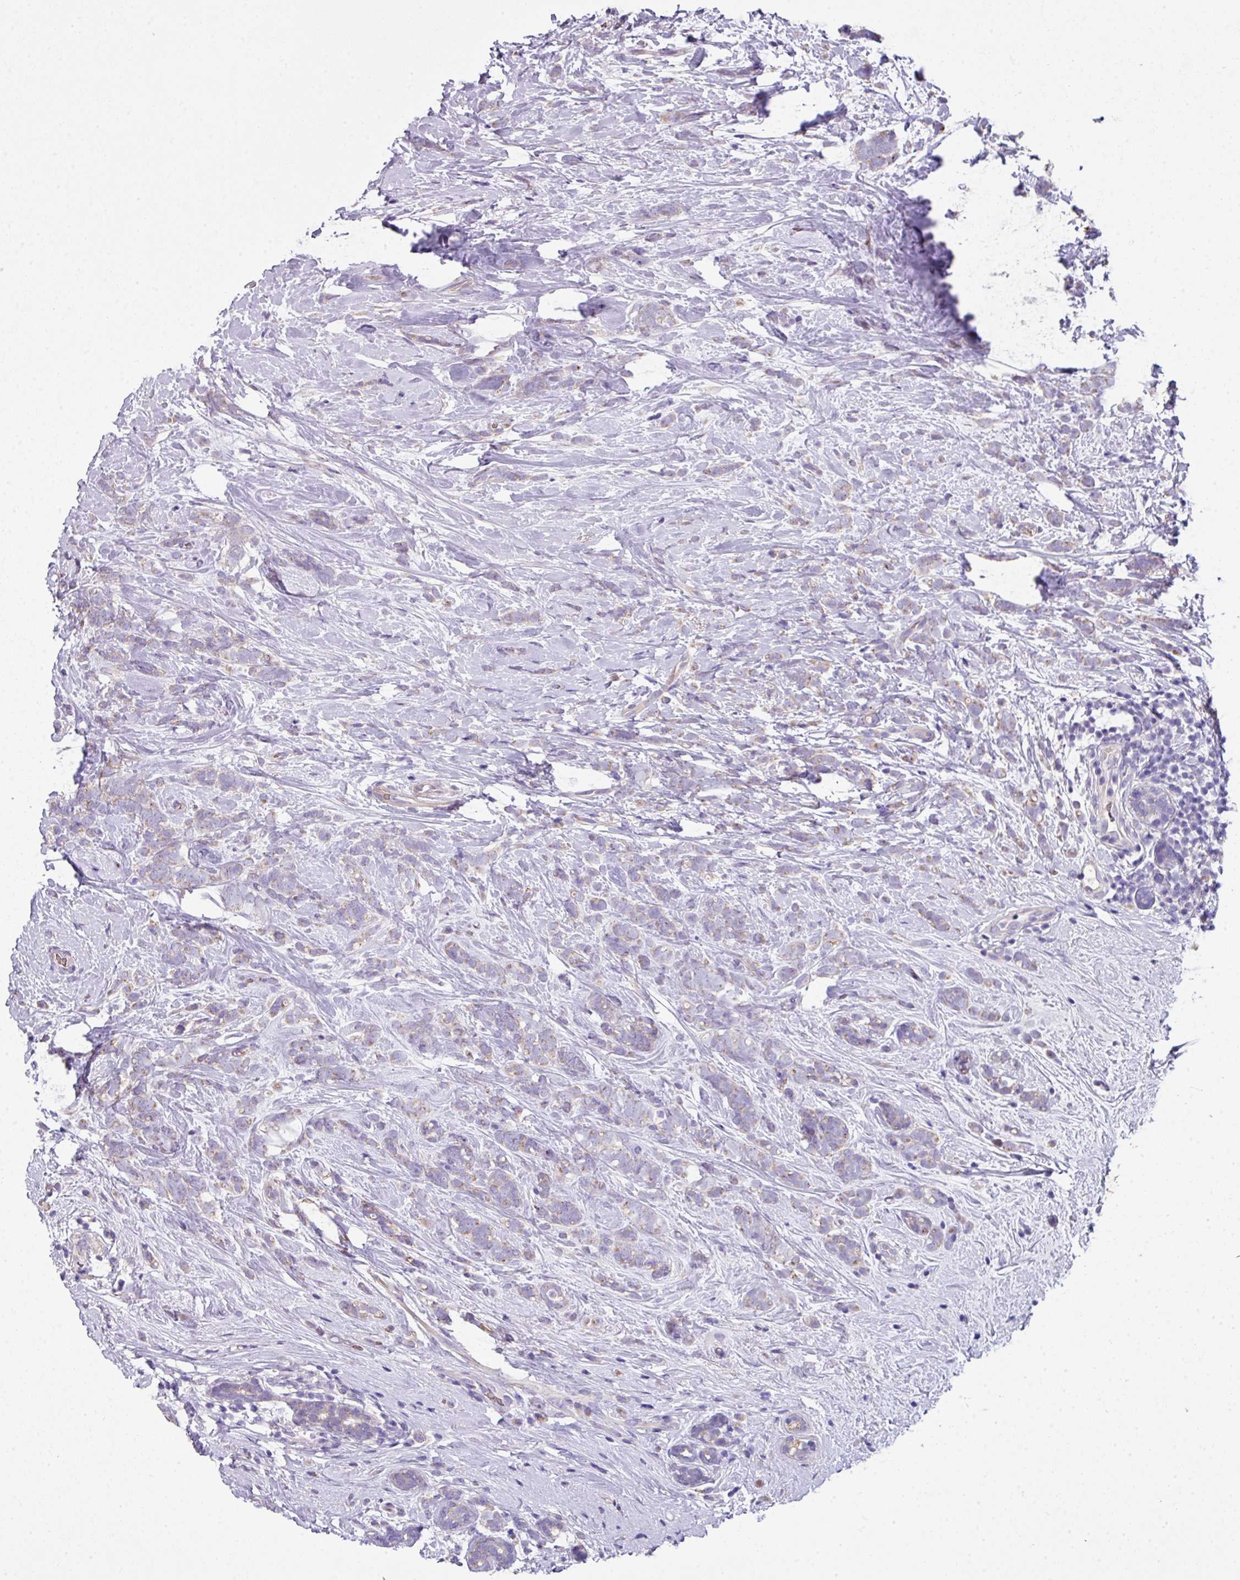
{"staining": {"intensity": "negative", "quantity": "none", "location": "none"}, "tissue": "breast cancer", "cell_type": "Tumor cells", "image_type": "cancer", "snomed": [{"axis": "morphology", "description": "Lobular carcinoma"}, {"axis": "topography", "description": "Breast"}], "caption": "There is no significant expression in tumor cells of breast lobular carcinoma. (DAB immunohistochemistry, high magnification).", "gene": "LRRC9", "patient": {"sex": "female", "age": 58}}